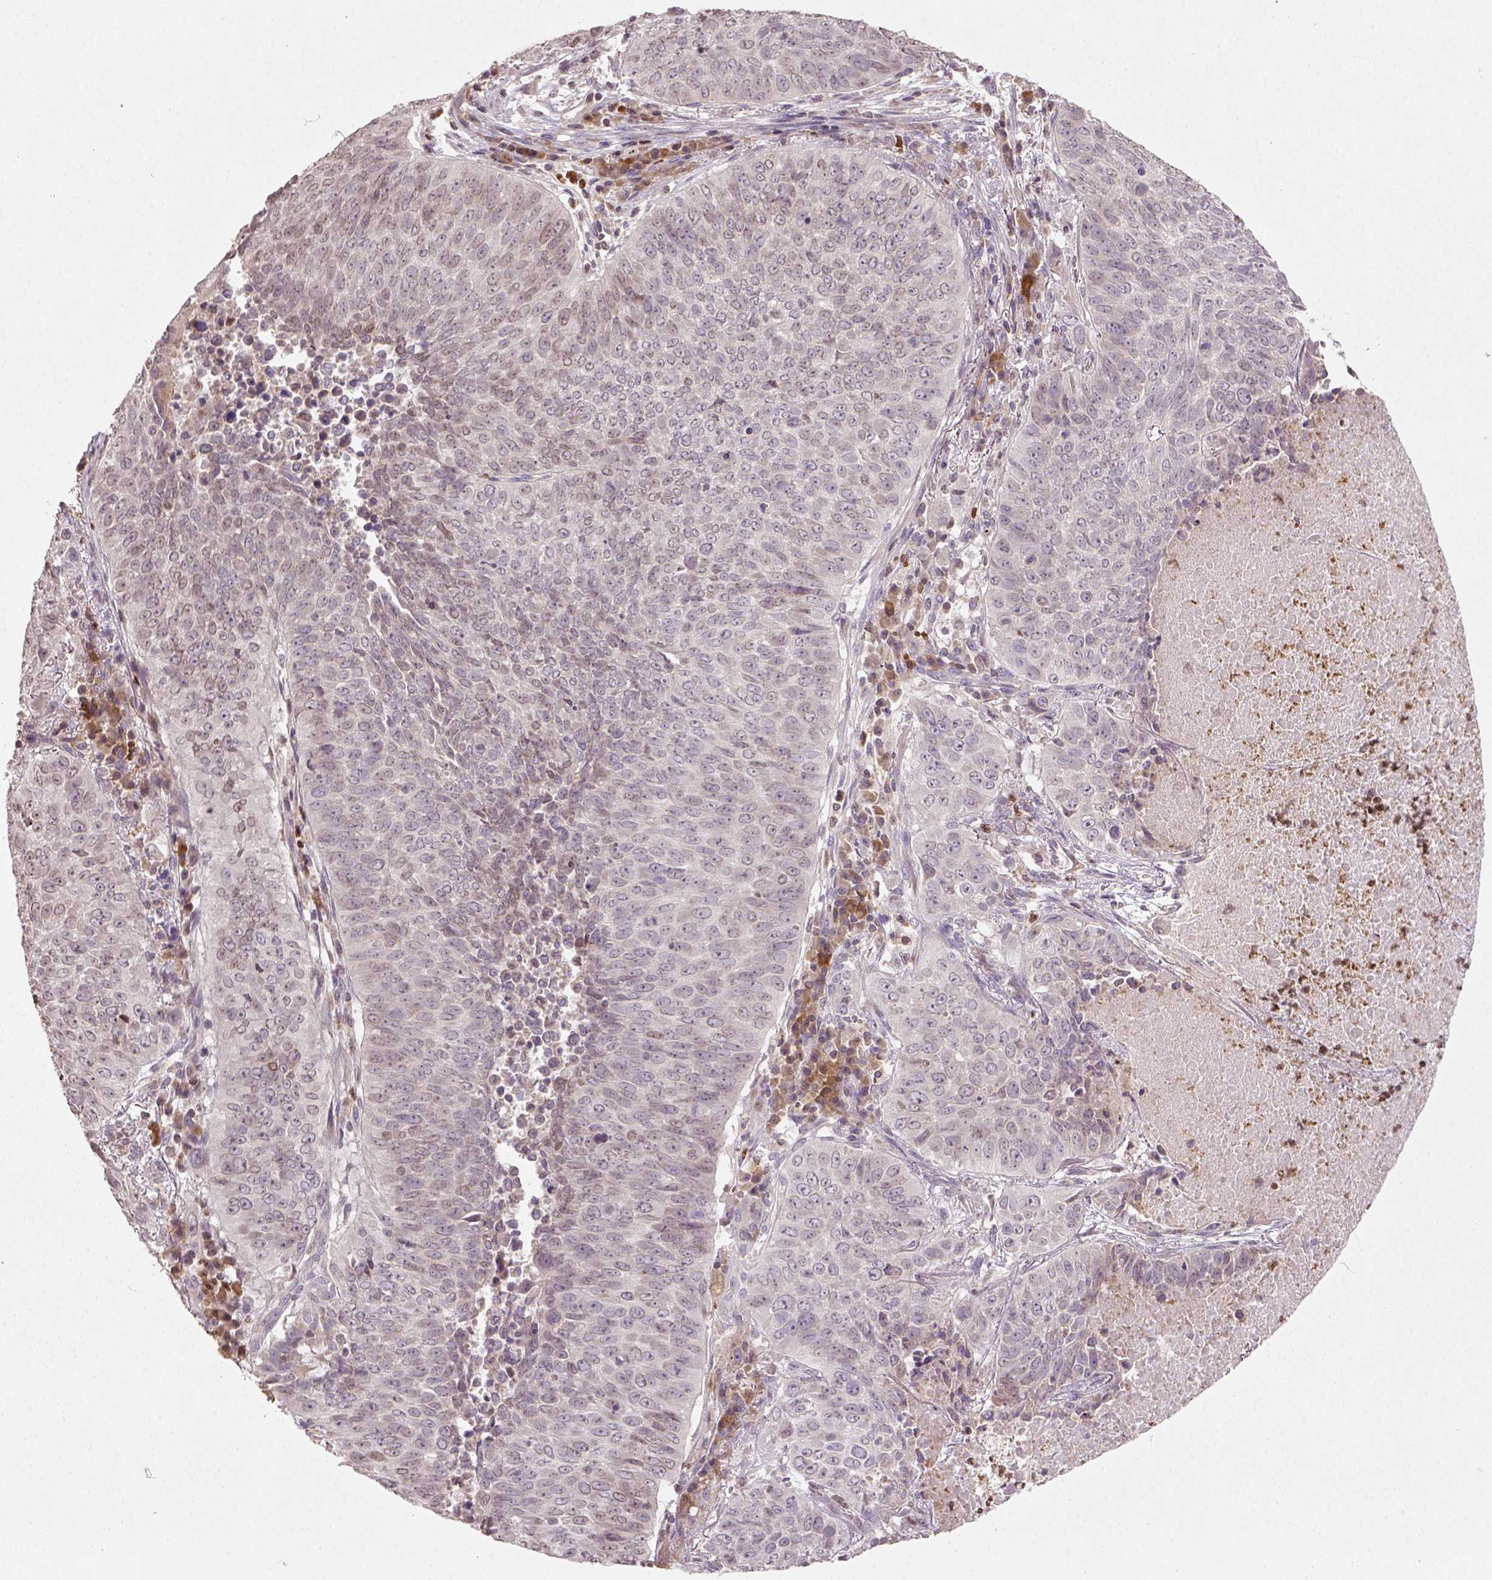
{"staining": {"intensity": "weak", "quantity": "<25%", "location": "nuclear"}, "tissue": "lung cancer", "cell_type": "Tumor cells", "image_type": "cancer", "snomed": [{"axis": "morphology", "description": "Normal tissue, NOS"}, {"axis": "morphology", "description": "Squamous cell carcinoma, NOS"}, {"axis": "topography", "description": "Bronchus"}, {"axis": "topography", "description": "Lung"}], "caption": "Tumor cells show no significant positivity in squamous cell carcinoma (lung).", "gene": "NUDT3", "patient": {"sex": "male", "age": 64}}